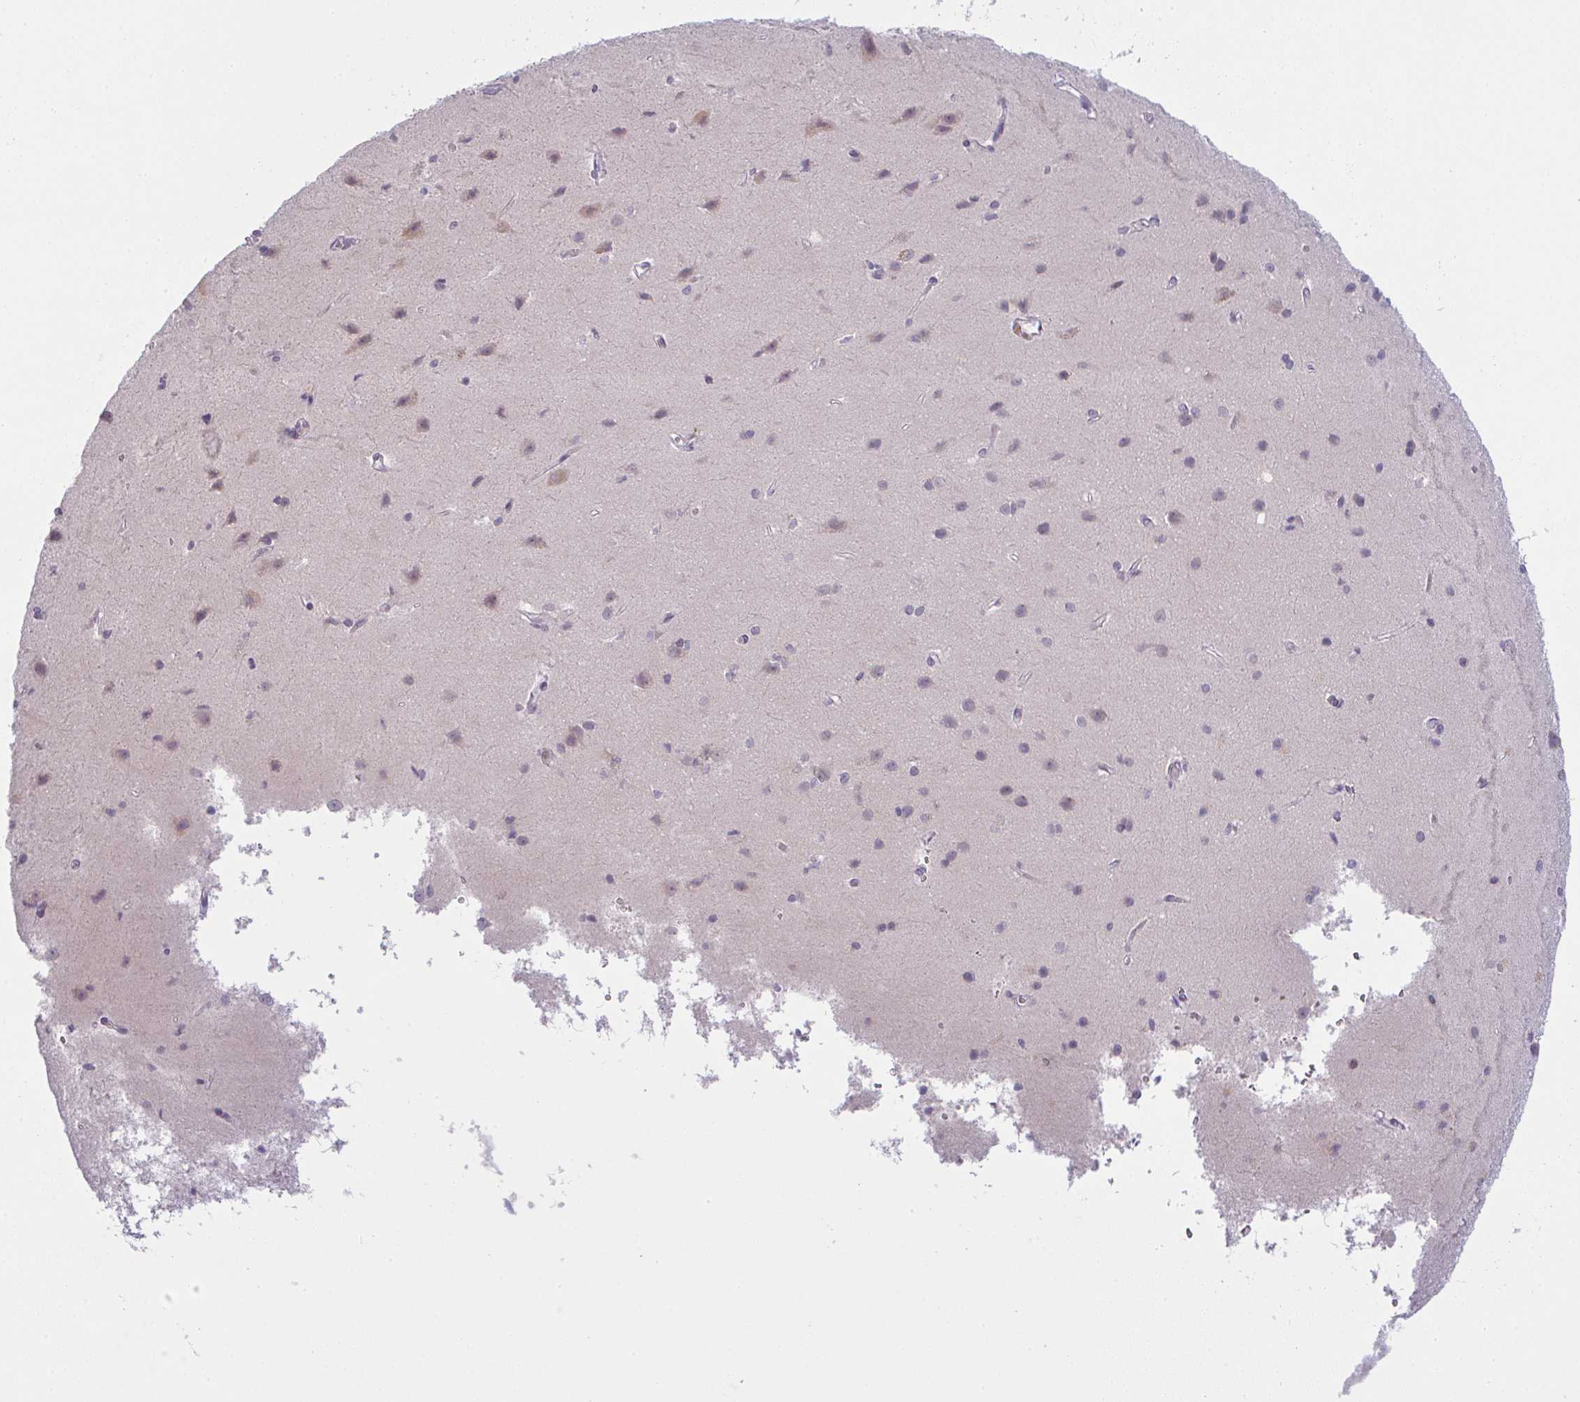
{"staining": {"intensity": "negative", "quantity": "none", "location": "none"}, "tissue": "cerebral cortex", "cell_type": "Endothelial cells", "image_type": "normal", "snomed": [{"axis": "morphology", "description": "Normal tissue, NOS"}, {"axis": "topography", "description": "Cerebral cortex"}], "caption": "DAB (3,3'-diaminobenzidine) immunohistochemical staining of benign cerebral cortex demonstrates no significant positivity in endothelial cells. The staining is performed using DAB brown chromogen with nuclei counter-stained in using hematoxylin.", "gene": "CSE1L", "patient": {"sex": "male", "age": 37}}